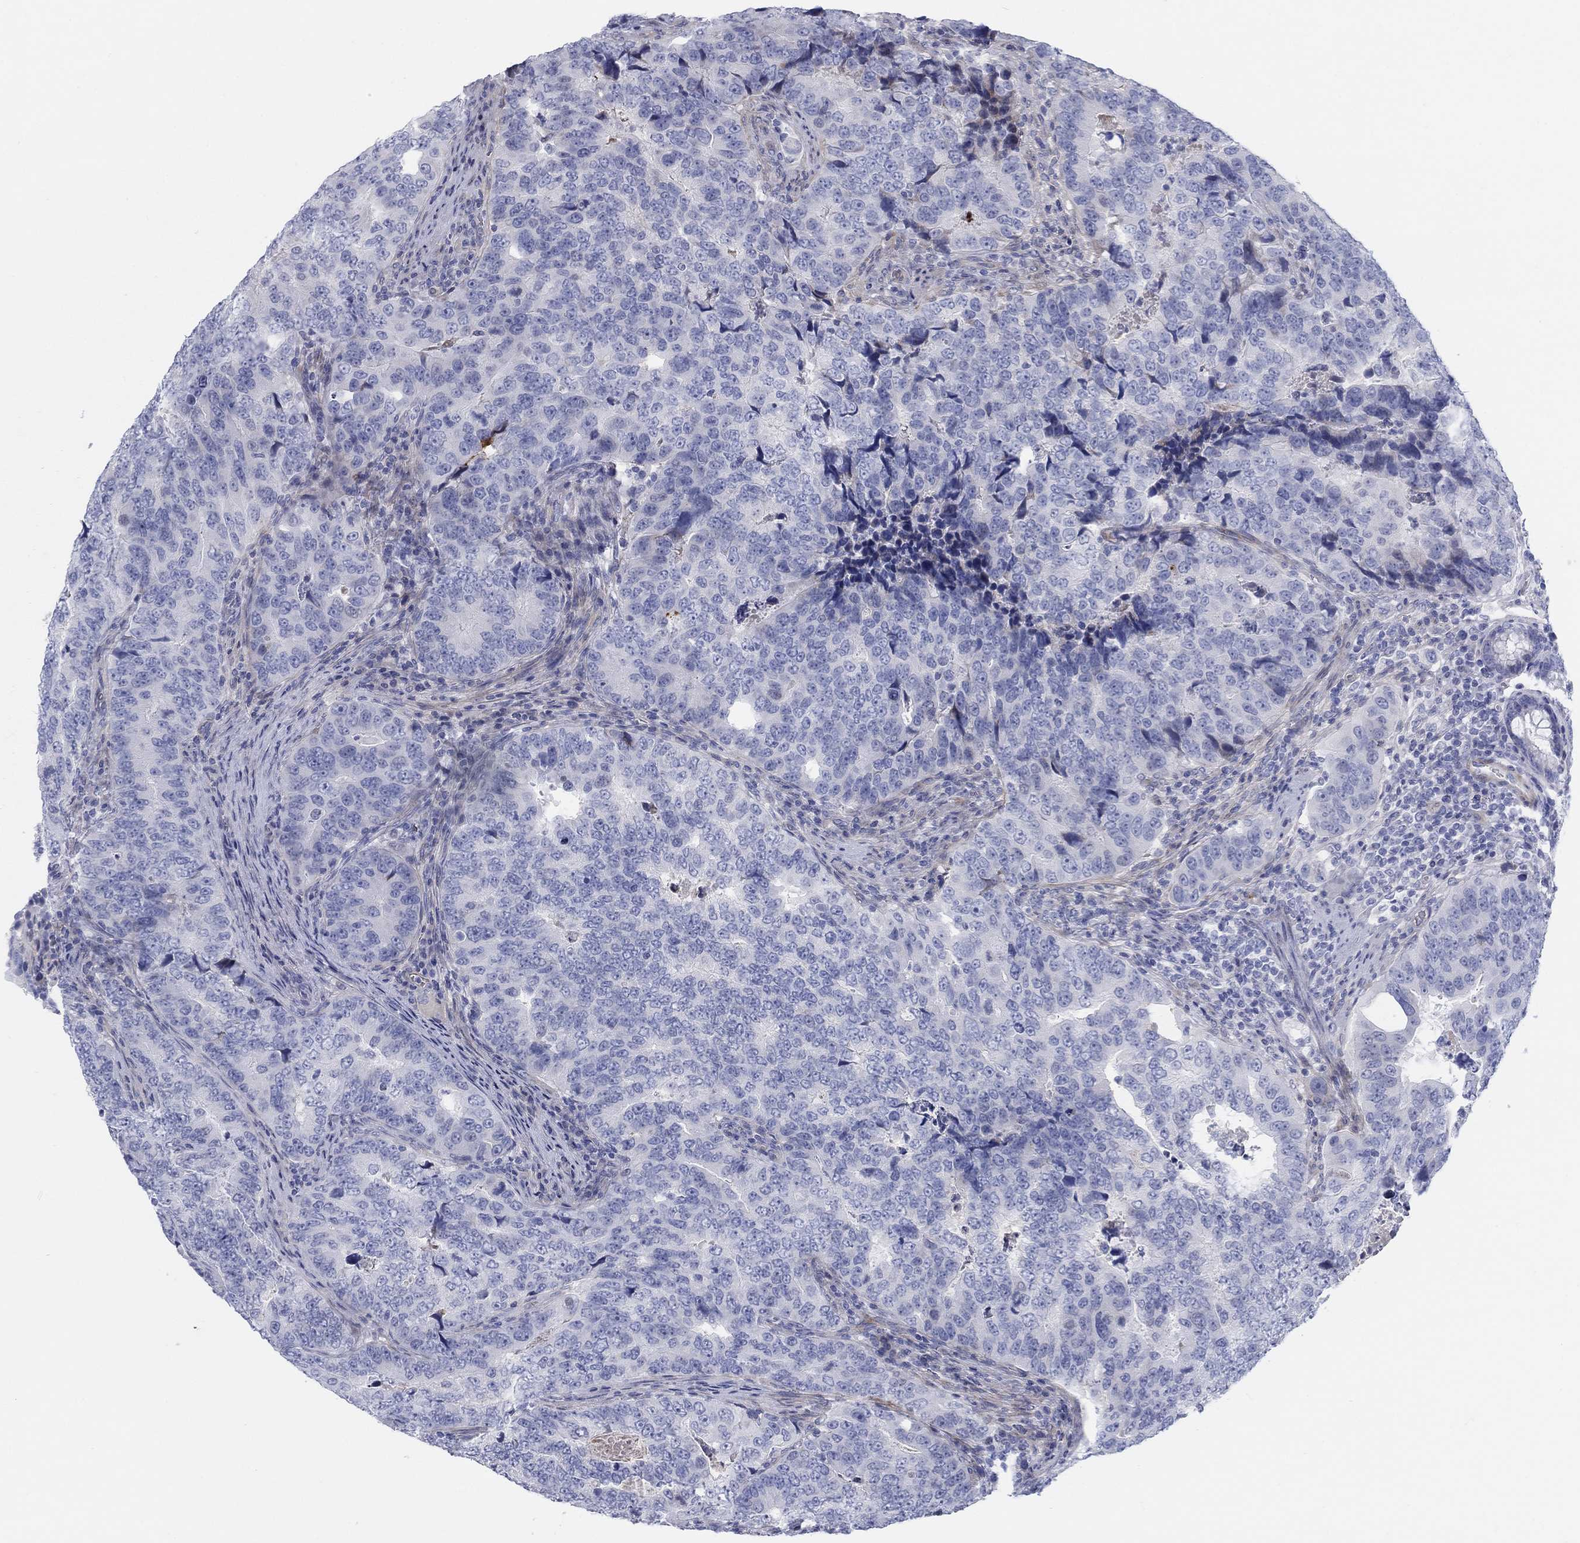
{"staining": {"intensity": "negative", "quantity": "none", "location": "none"}, "tissue": "colorectal cancer", "cell_type": "Tumor cells", "image_type": "cancer", "snomed": [{"axis": "morphology", "description": "Adenocarcinoma, NOS"}, {"axis": "topography", "description": "Colon"}], "caption": "Immunohistochemistry micrograph of neoplastic tissue: colorectal cancer (adenocarcinoma) stained with DAB (3,3'-diaminobenzidine) shows no significant protein positivity in tumor cells.", "gene": "HEATR4", "patient": {"sex": "female", "age": 72}}